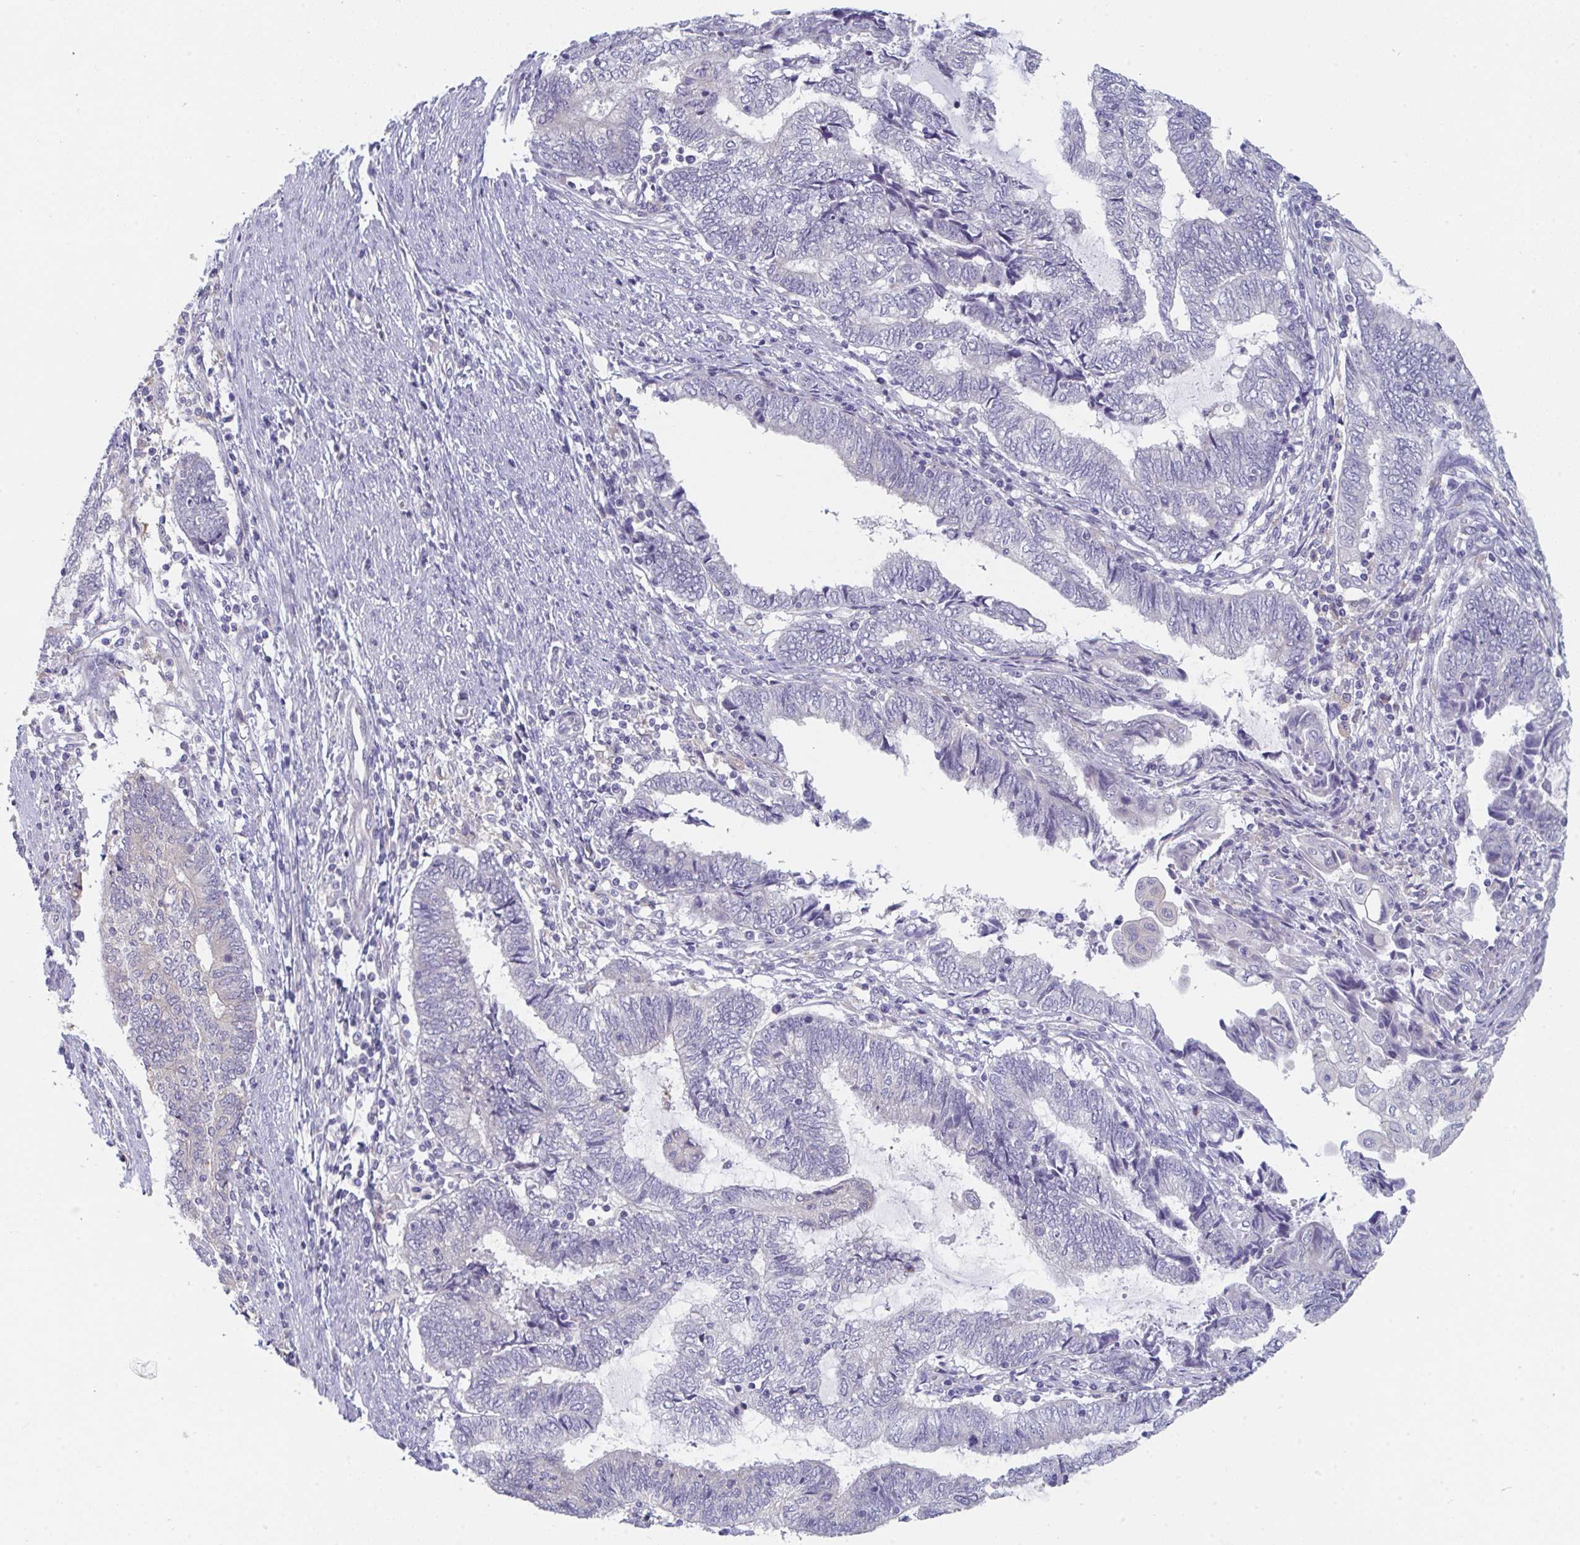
{"staining": {"intensity": "negative", "quantity": "none", "location": "none"}, "tissue": "endometrial cancer", "cell_type": "Tumor cells", "image_type": "cancer", "snomed": [{"axis": "morphology", "description": "Adenocarcinoma, NOS"}, {"axis": "topography", "description": "Uterus"}, {"axis": "topography", "description": "Endometrium"}], "caption": "DAB immunohistochemical staining of endometrial adenocarcinoma demonstrates no significant staining in tumor cells.", "gene": "PTPRD", "patient": {"sex": "female", "age": 70}}